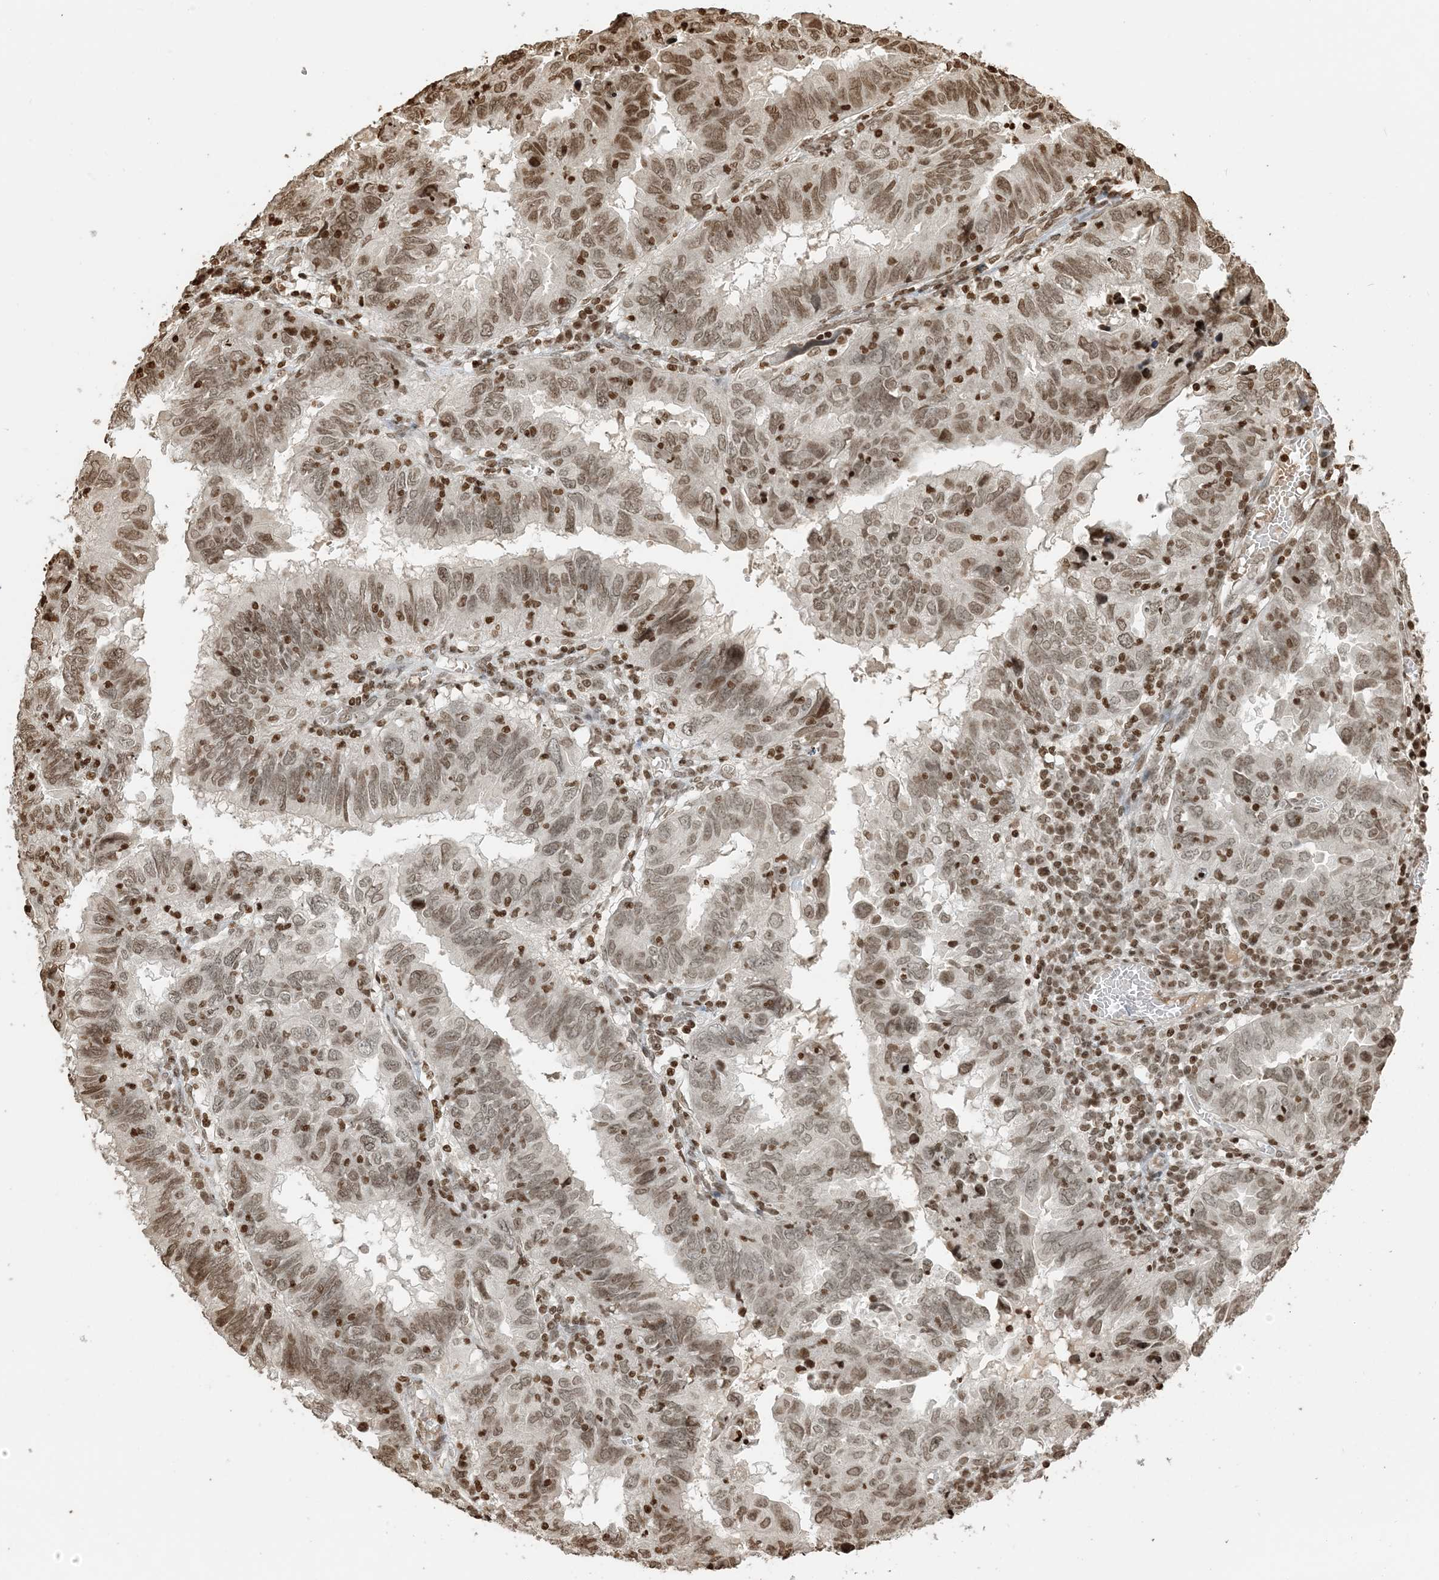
{"staining": {"intensity": "moderate", "quantity": "25%-75%", "location": "nuclear"}, "tissue": "endometrial cancer", "cell_type": "Tumor cells", "image_type": "cancer", "snomed": [{"axis": "morphology", "description": "Adenocarcinoma, NOS"}, {"axis": "topography", "description": "Uterus"}], "caption": "Approximately 25%-75% of tumor cells in human adenocarcinoma (endometrial) show moderate nuclear protein positivity as visualized by brown immunohistochemical staining.", "gene": "H3-3B", "patient": {"sex": "female", "age": 77}}